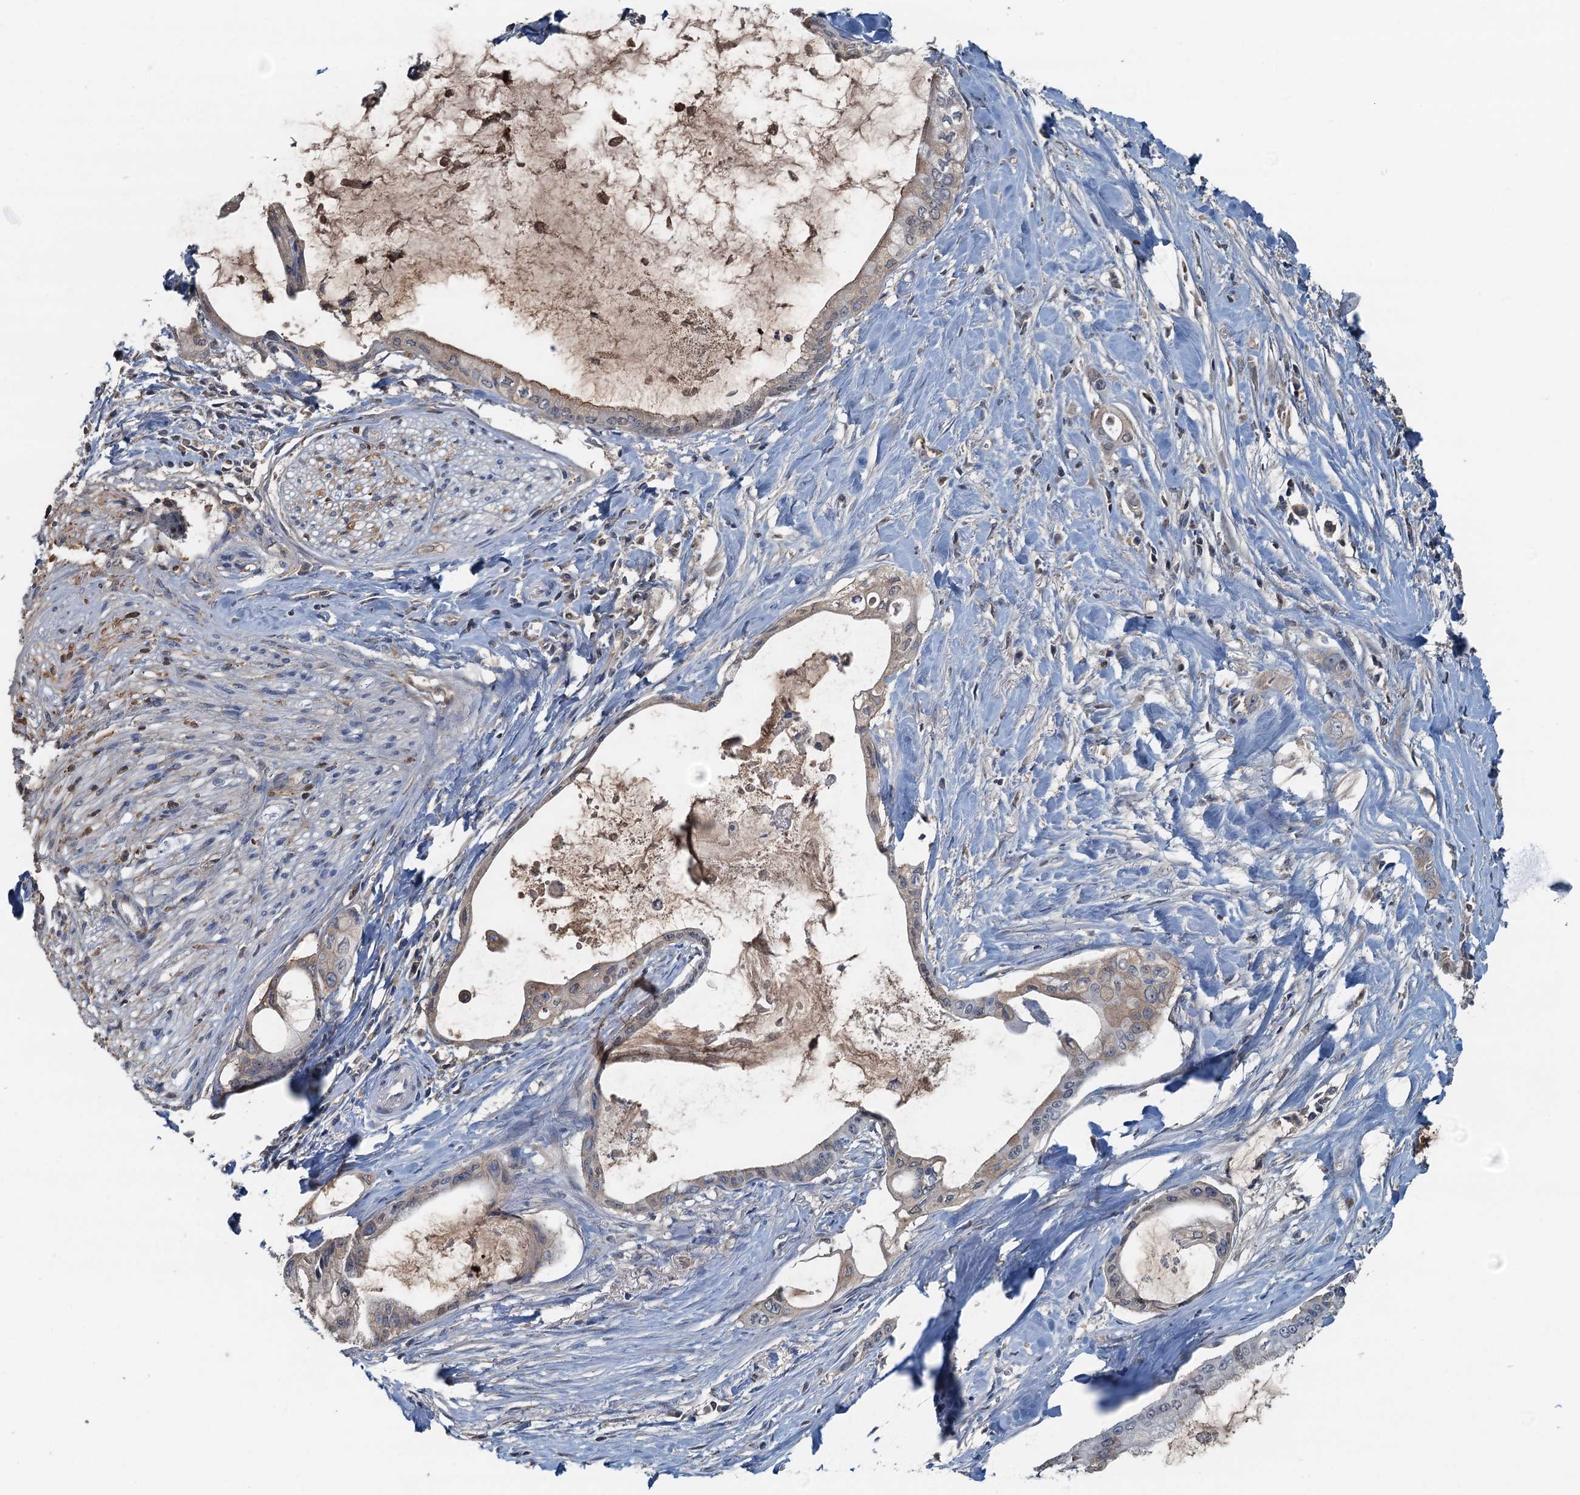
{"staining": {"intensity": "weak", "quantity": "<25%", "location": "cytoplasmic/membranous"}, "tissue": "pancreatic cancer", "cell_type": "Tumor cells", "image_type": "cancer", "snomed": [{"axis": "morphology", "description": "Adenocarcinoma, NOS"}, {"axis": "topography", "description": "Pancreas"}], "caption": "This micrograph is of pancreatic adenocarcinoma stained with immunohistochemistry to label a protein in brown with the nuclei are counter-stained blue. There is no staining in tumor cells. (DAB IHC with hematoxylin counter stain).", "gene": "LSM14B", "patient": {"sex": "male", "age": 72}}